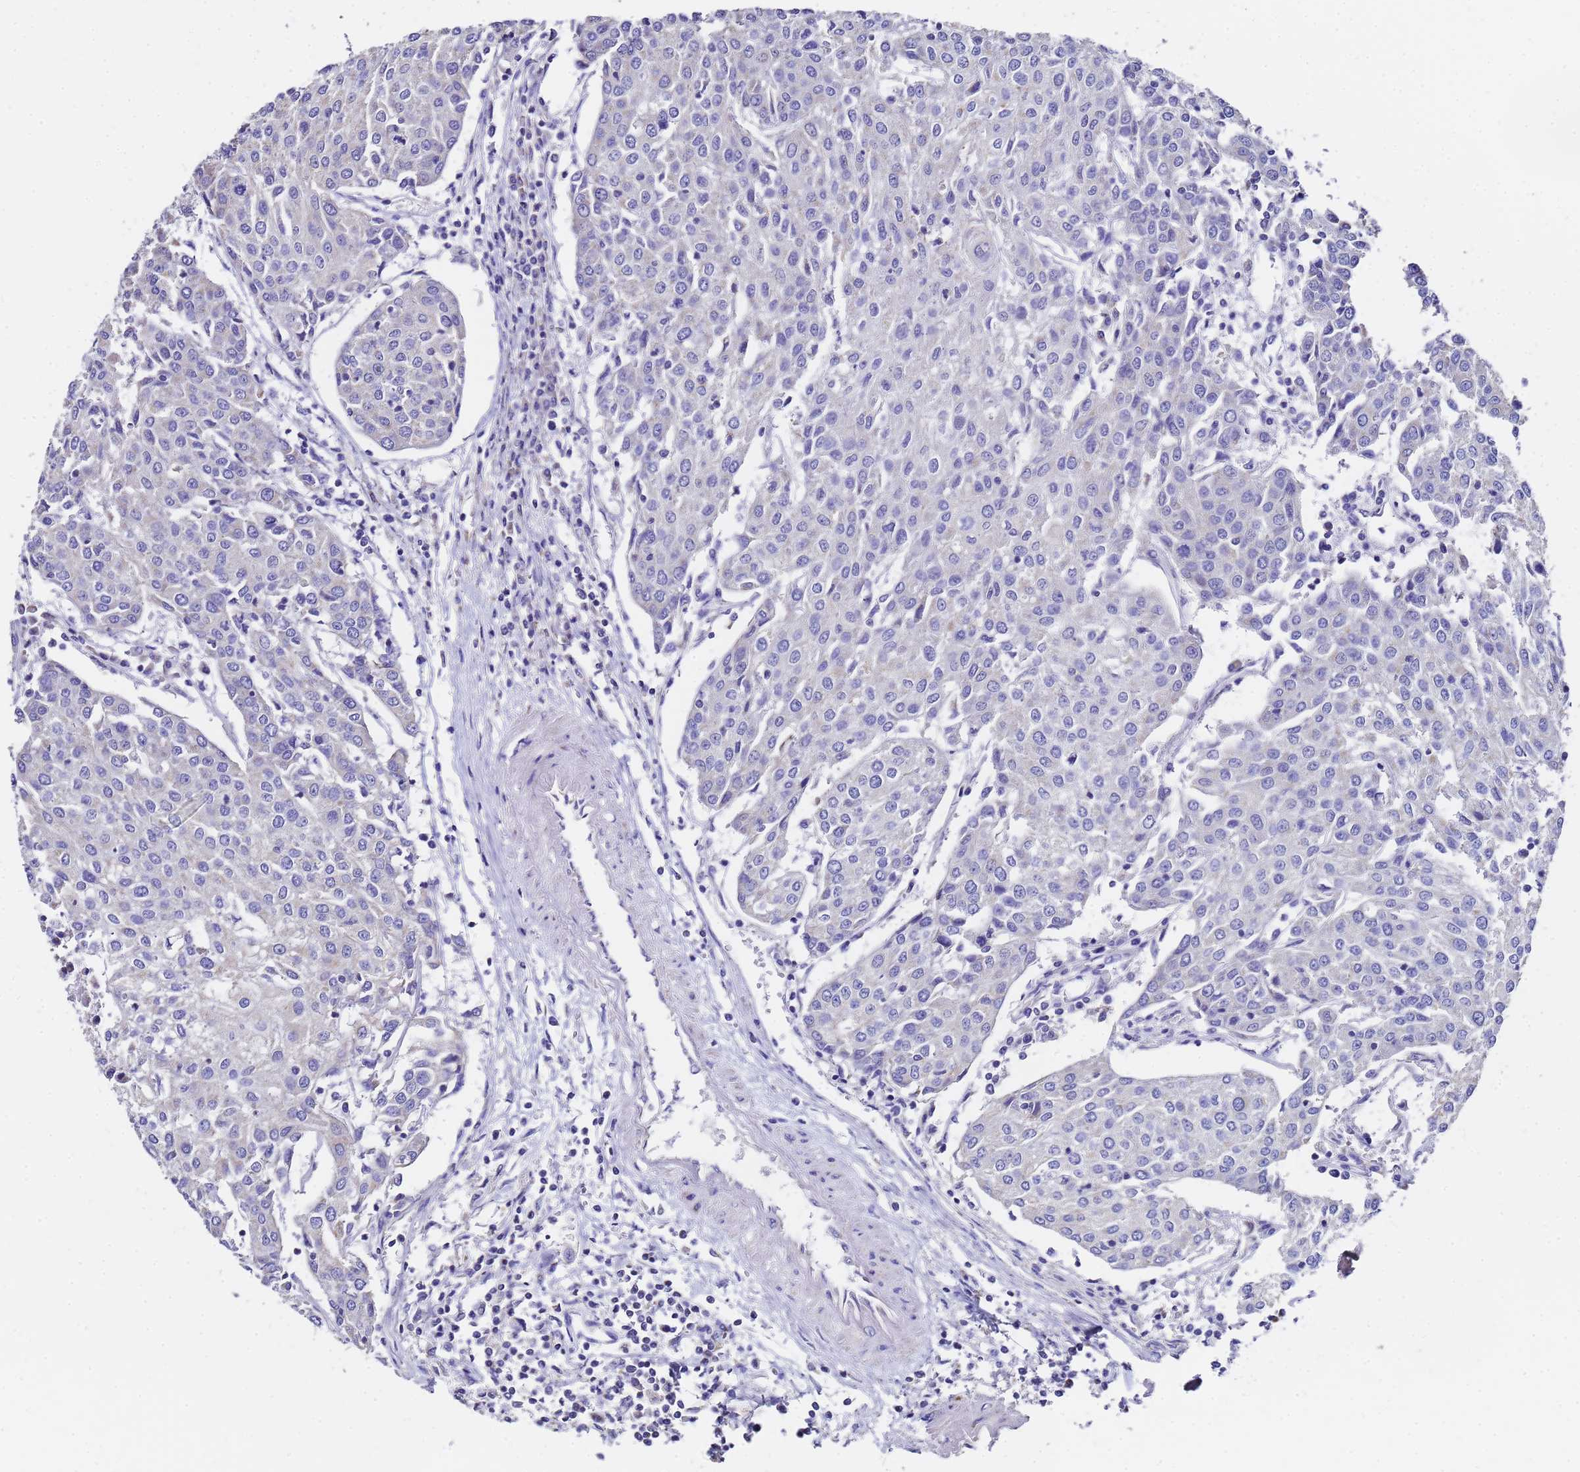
{"staining": {"intensity": "negative", "quantity": "none", "location": "none"}, "tissue": "urothelial cancer", "cell_type": "Tumor cells", "image_type": "cancer", "snomed": [{"axis": "morphology", "description": "Urothelial carcinoma, High grade"}, {"axis": "topography", "description": "Urinary bladder"}], "caption": "DAB immunohistochemical staining of urothelial carcinoma (high-grade) demonstrates no significant staining in tumor cells. (DAB (3,3'-diaminobenzidine) immunohistochemistry (IHC) visualized using brightfield microscopy, high magnification).", "gene": "MRPS12", "patient": {"sex": "female", "age": 85}}